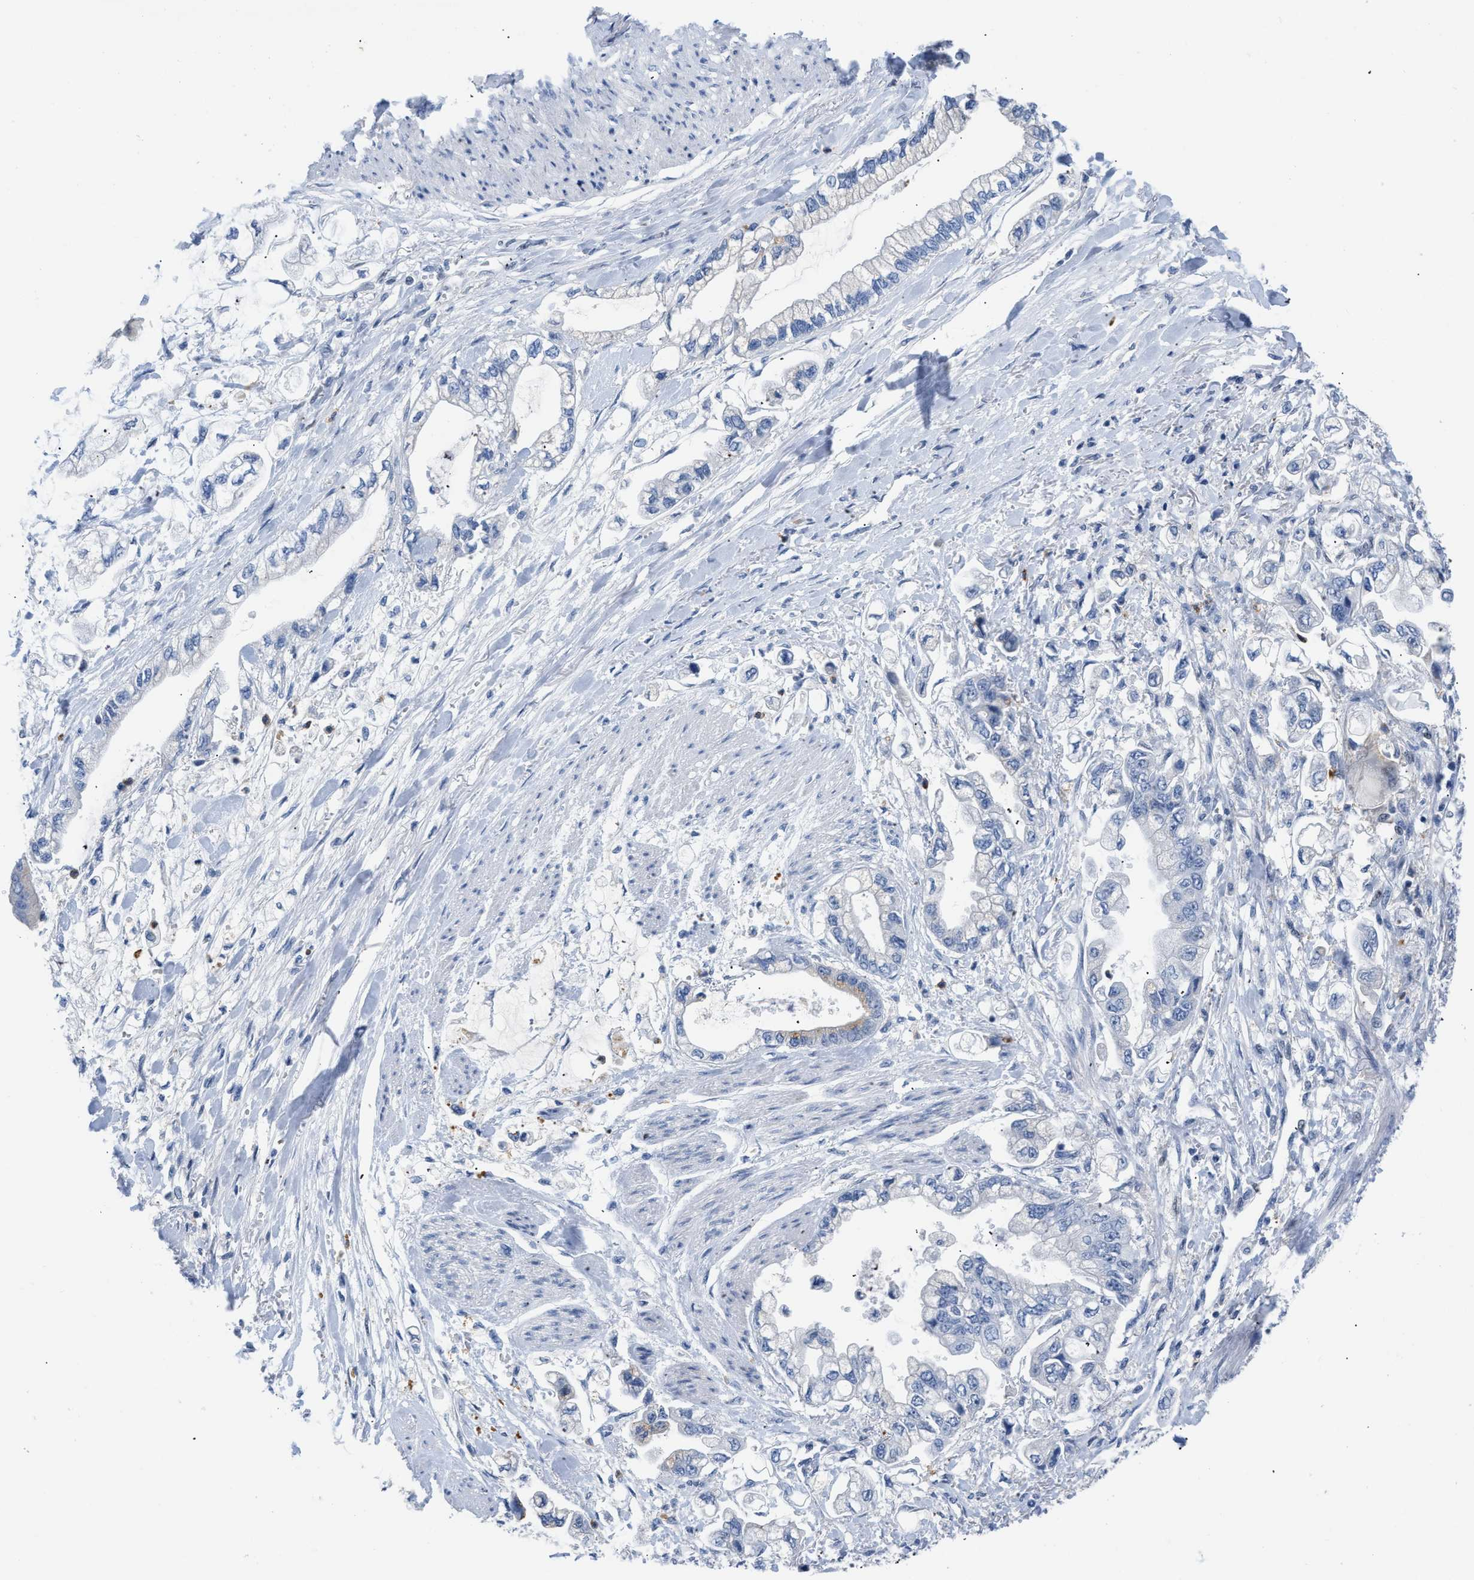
{"staining": {"intensity": "negative", "quantity": "none", "location": "none"}, "tissue": "stomach cancer", "cell_type": "Tumor cells", "image_type": "cancer", "snomed": [{"axis": "morphology", "description": "Normal tissue, NOS"}, {"axis": "morphology", "description": "Adenocarcinoma, NOS"}, {"axis": "topography", "description": "Stomach"}], "caption": "The IHC micrograph has no significant positivity in tumor cells of stomach adenocarcinoma tissue.", "gene": "BOLL", "patient": {"sex": "male", "age": 62}}